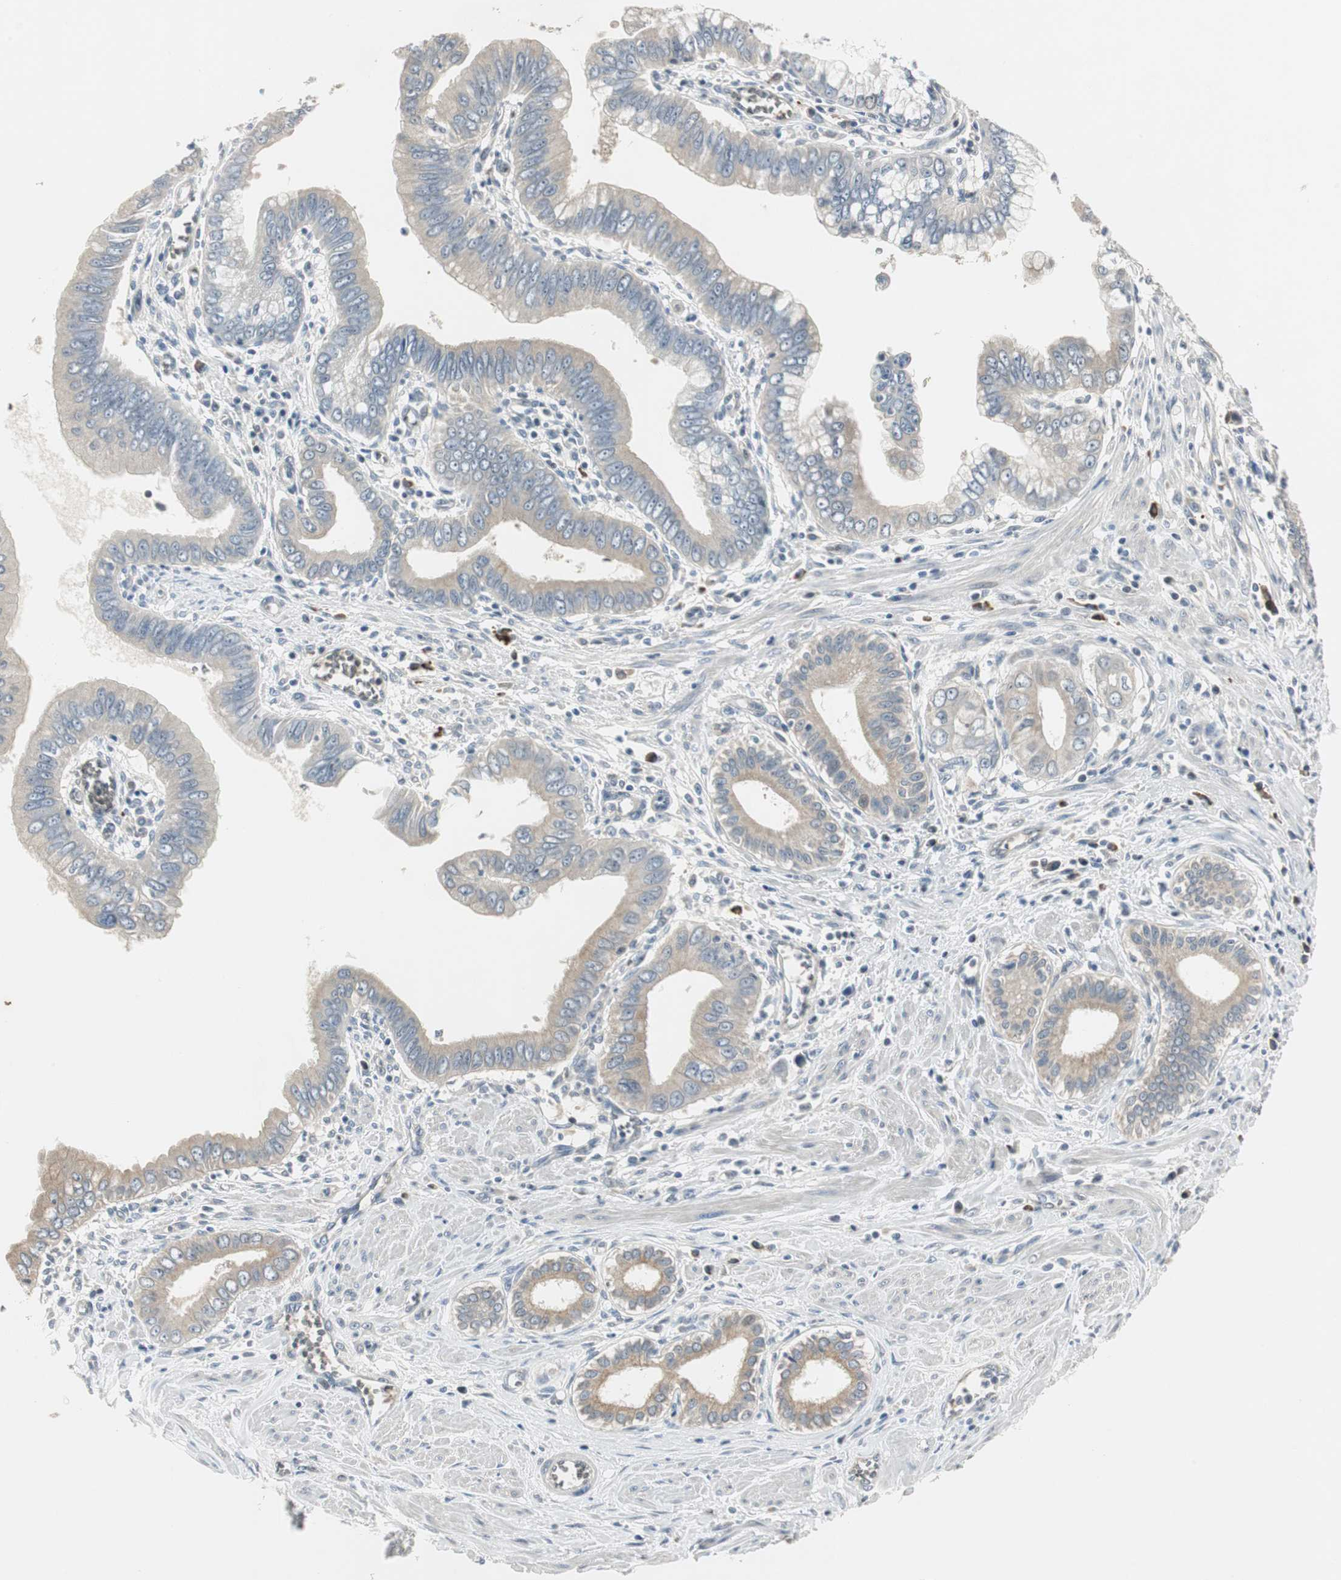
{"staining": {"intensity": "weak", "quantity": ">75%", "location": "cytoplasmic/membranous"}, "tissue": "pancreatic cancer", "cell_type": "Tumor cells", "image_type": "cancer", "snomed": [{"axis": "morphology", "description": "Normal tissue, NOS"}, {"axis": "topography", "description": "Lymph node"}], "caption": "Pancreatic cancer stained for a protein demonstrates weak cytoplasmic/membranous positivity in tumor cells. Using DAB (brown) and hematoxylin (blue) stains, captured at high magnification using brightfield microscopy.", "gene": "CCT5", "patient": {"sex": "male", "age": 50}}